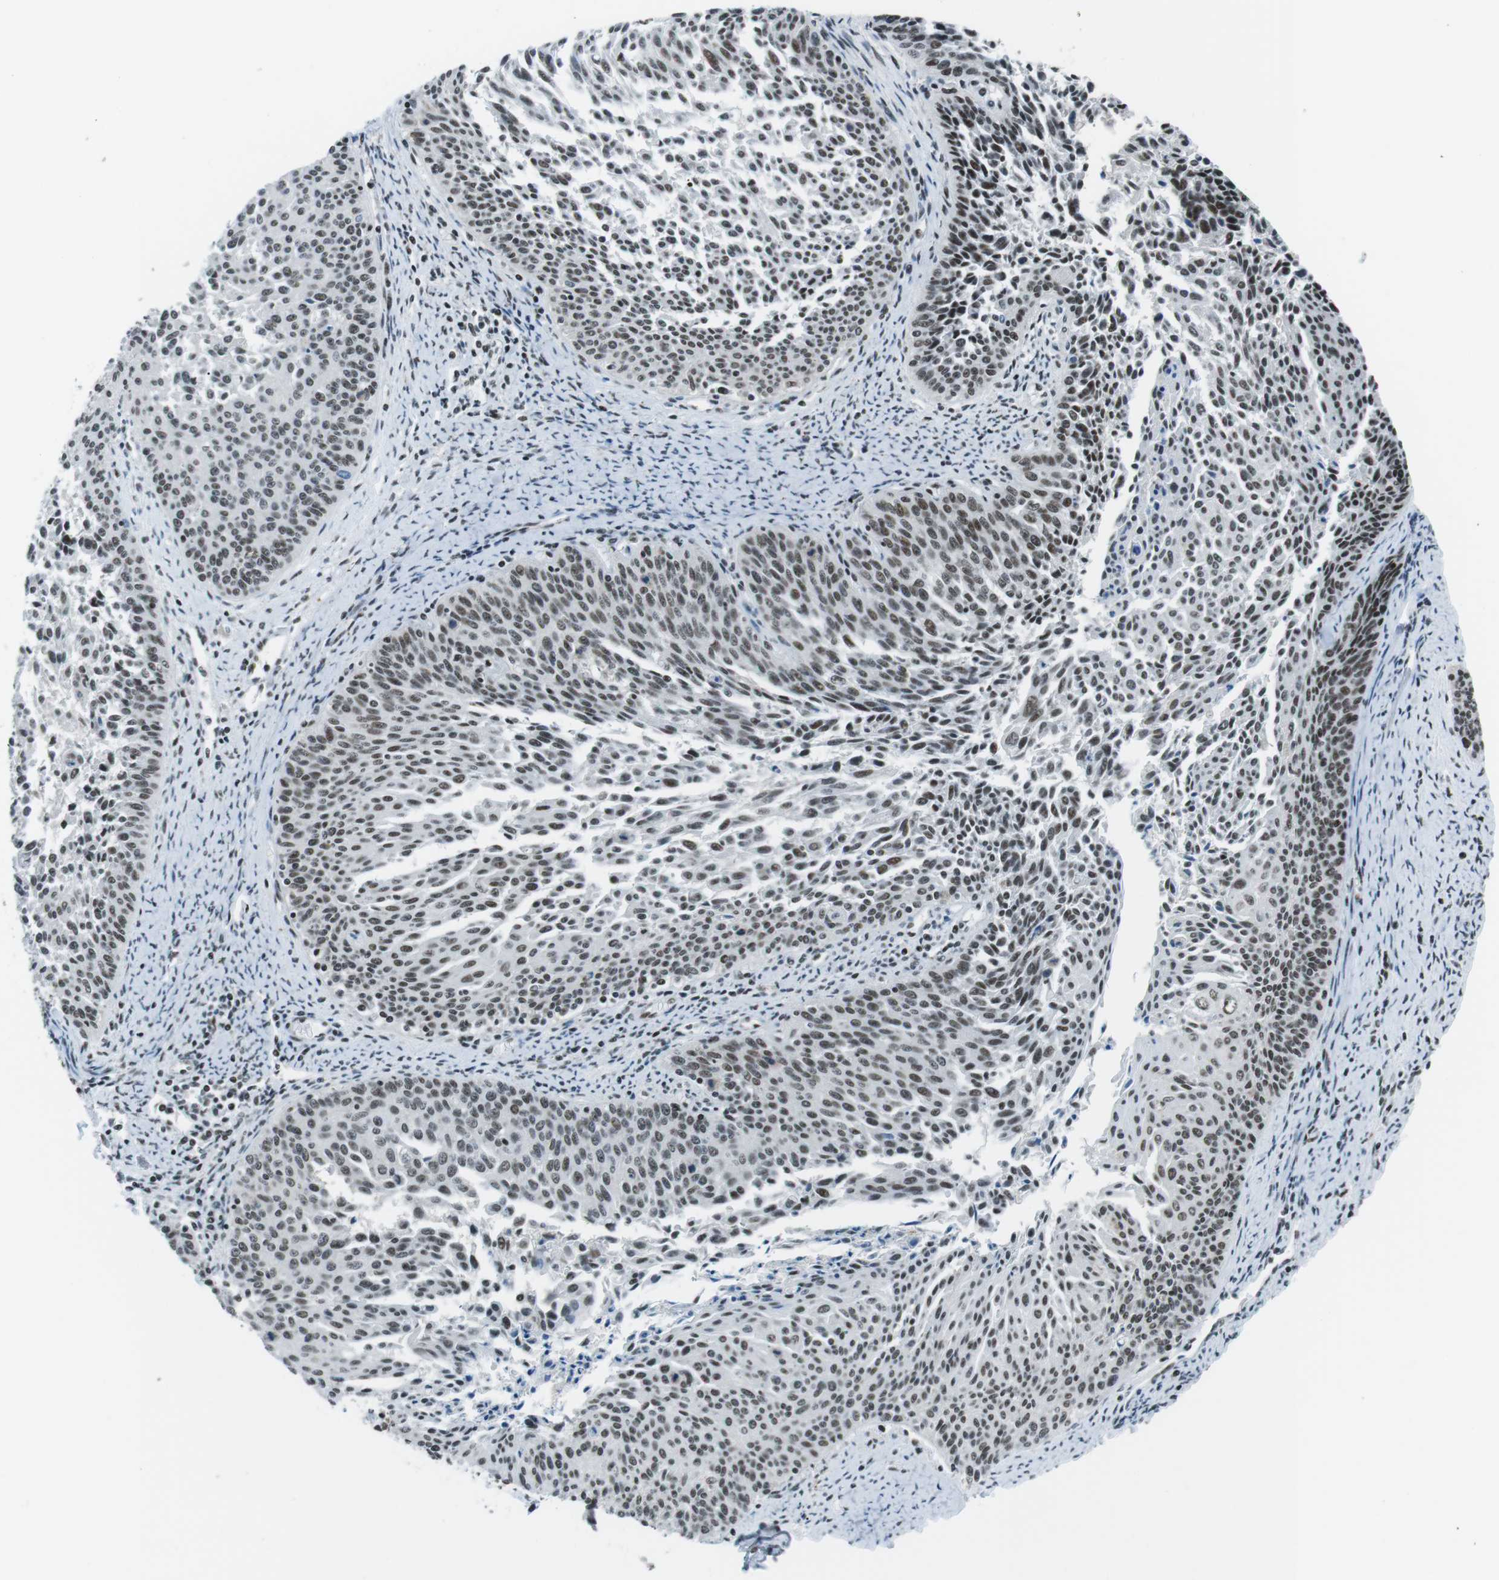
{"staining": {"intensity": "moderate", "quantity": ">75%", "location": "nuclear"}, "tissue": "cervical cancer", "cell_type": "Tumor cells", "image_type": "cancer", "snomed": [{"axis": "morphology", "description": "Squamous cell carcinoma, NOS"}, {"axis": "topography", "description": "Cervix"}], "caption": "Immunohistochemical staining of human squamous cell carcinoma (cervical) reveals medium levels of moderate nuclear protein expression in about >75% of tumor cells. Nuclei are stained in blue.", "gene": "TAF1", "patient": {"sex": "female", "age": 55}}